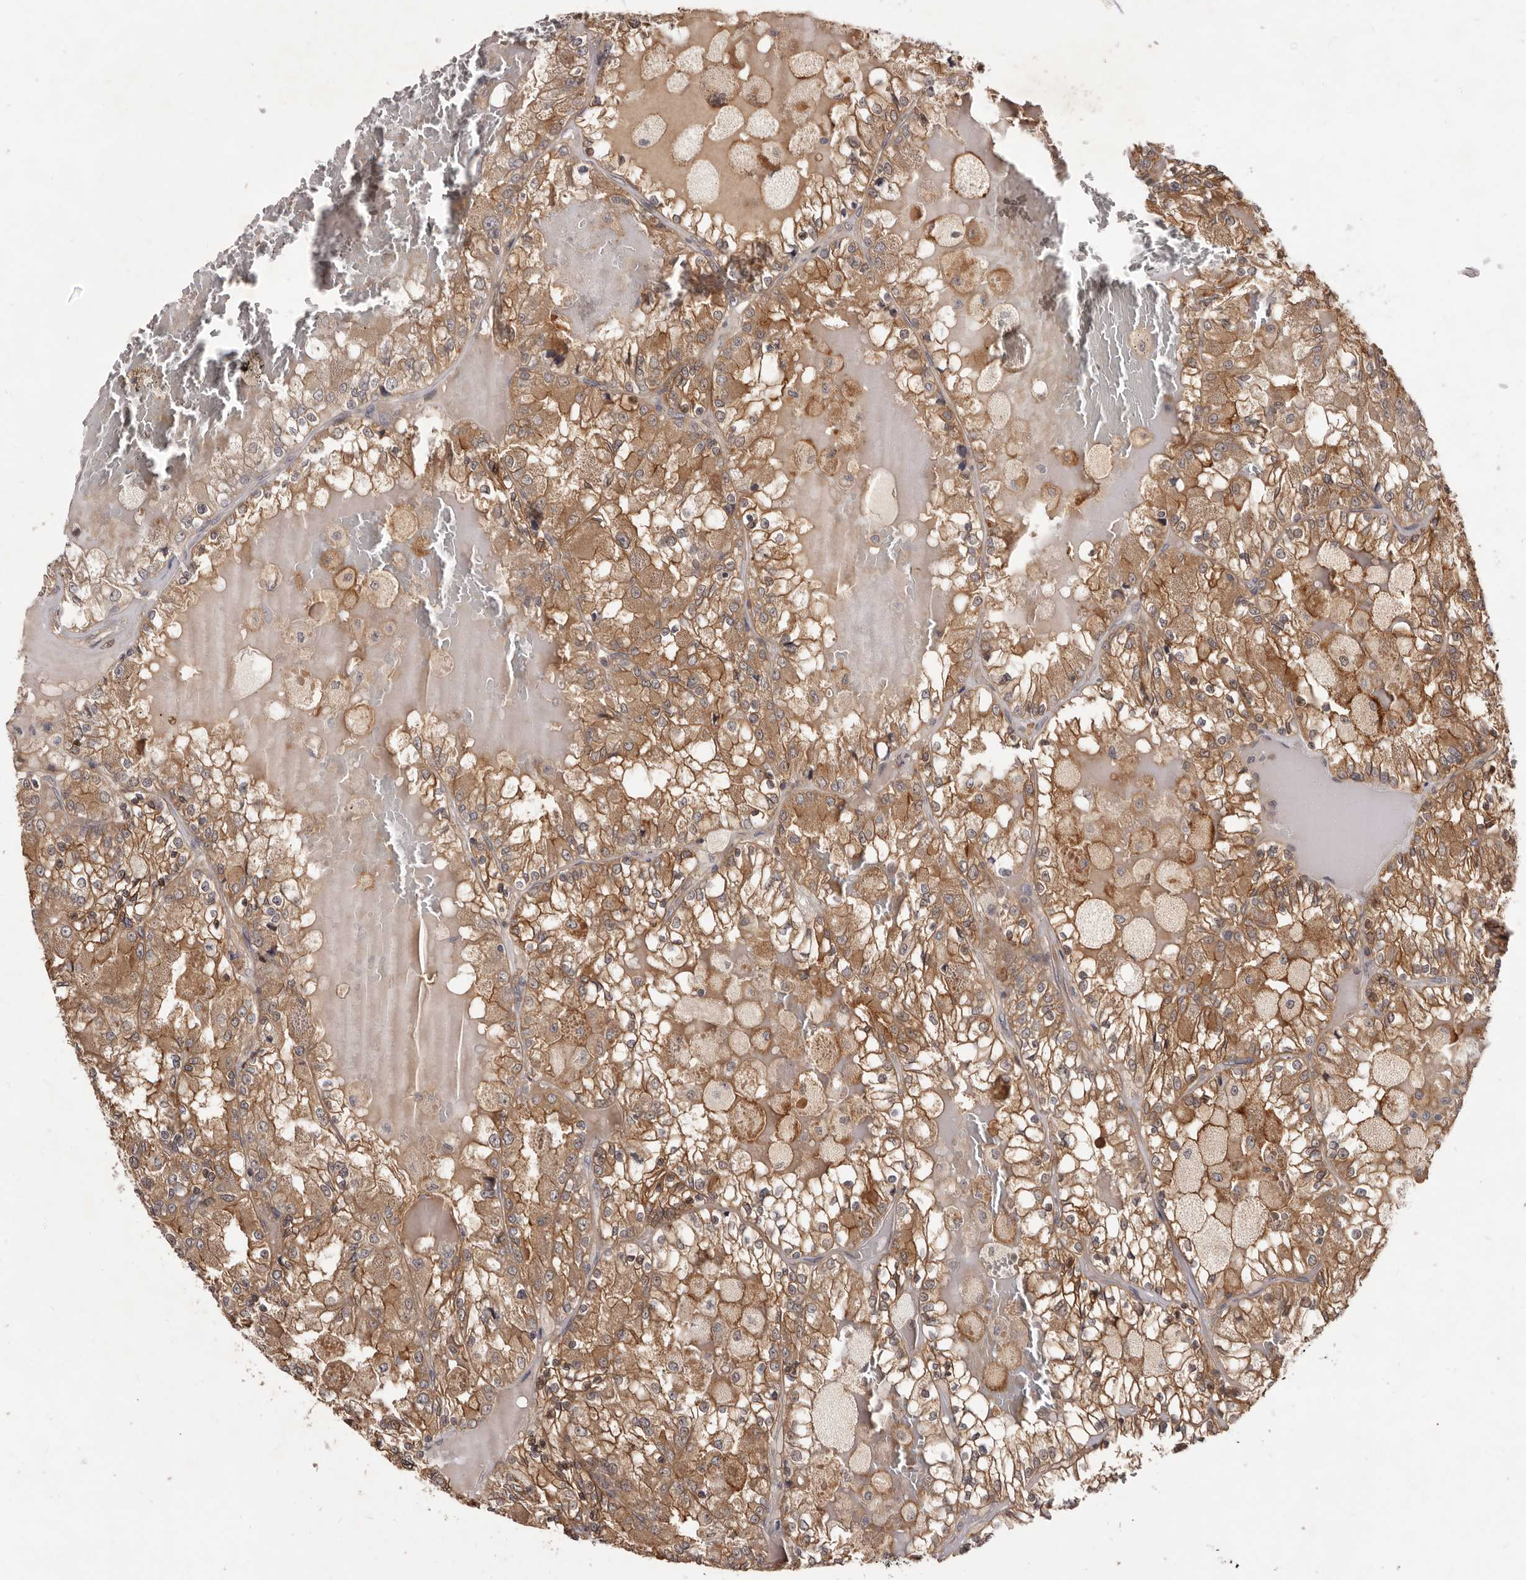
{"staining": {"intensity": "moderate", "quantity": ">75%", "location": "cytoplasmic/membranous"}, "tissue": "renal cancer", "cell_type": "Tumor cells", "image_type": "cancer", "snomed": [{"axis": "morphology", "description": "Adenocarcinoma, NOS"}, {"axis": "topography", "description": "Kidney"}], "caption": "Renal adenocarcinoma was stained to show a protein in brown. There is medium levels of moderate cytoplasmic/membranous staining in approximately >75% of tumor cells.", "gene": "INAVA", "patient": {"sex": "female", "age": 56}}